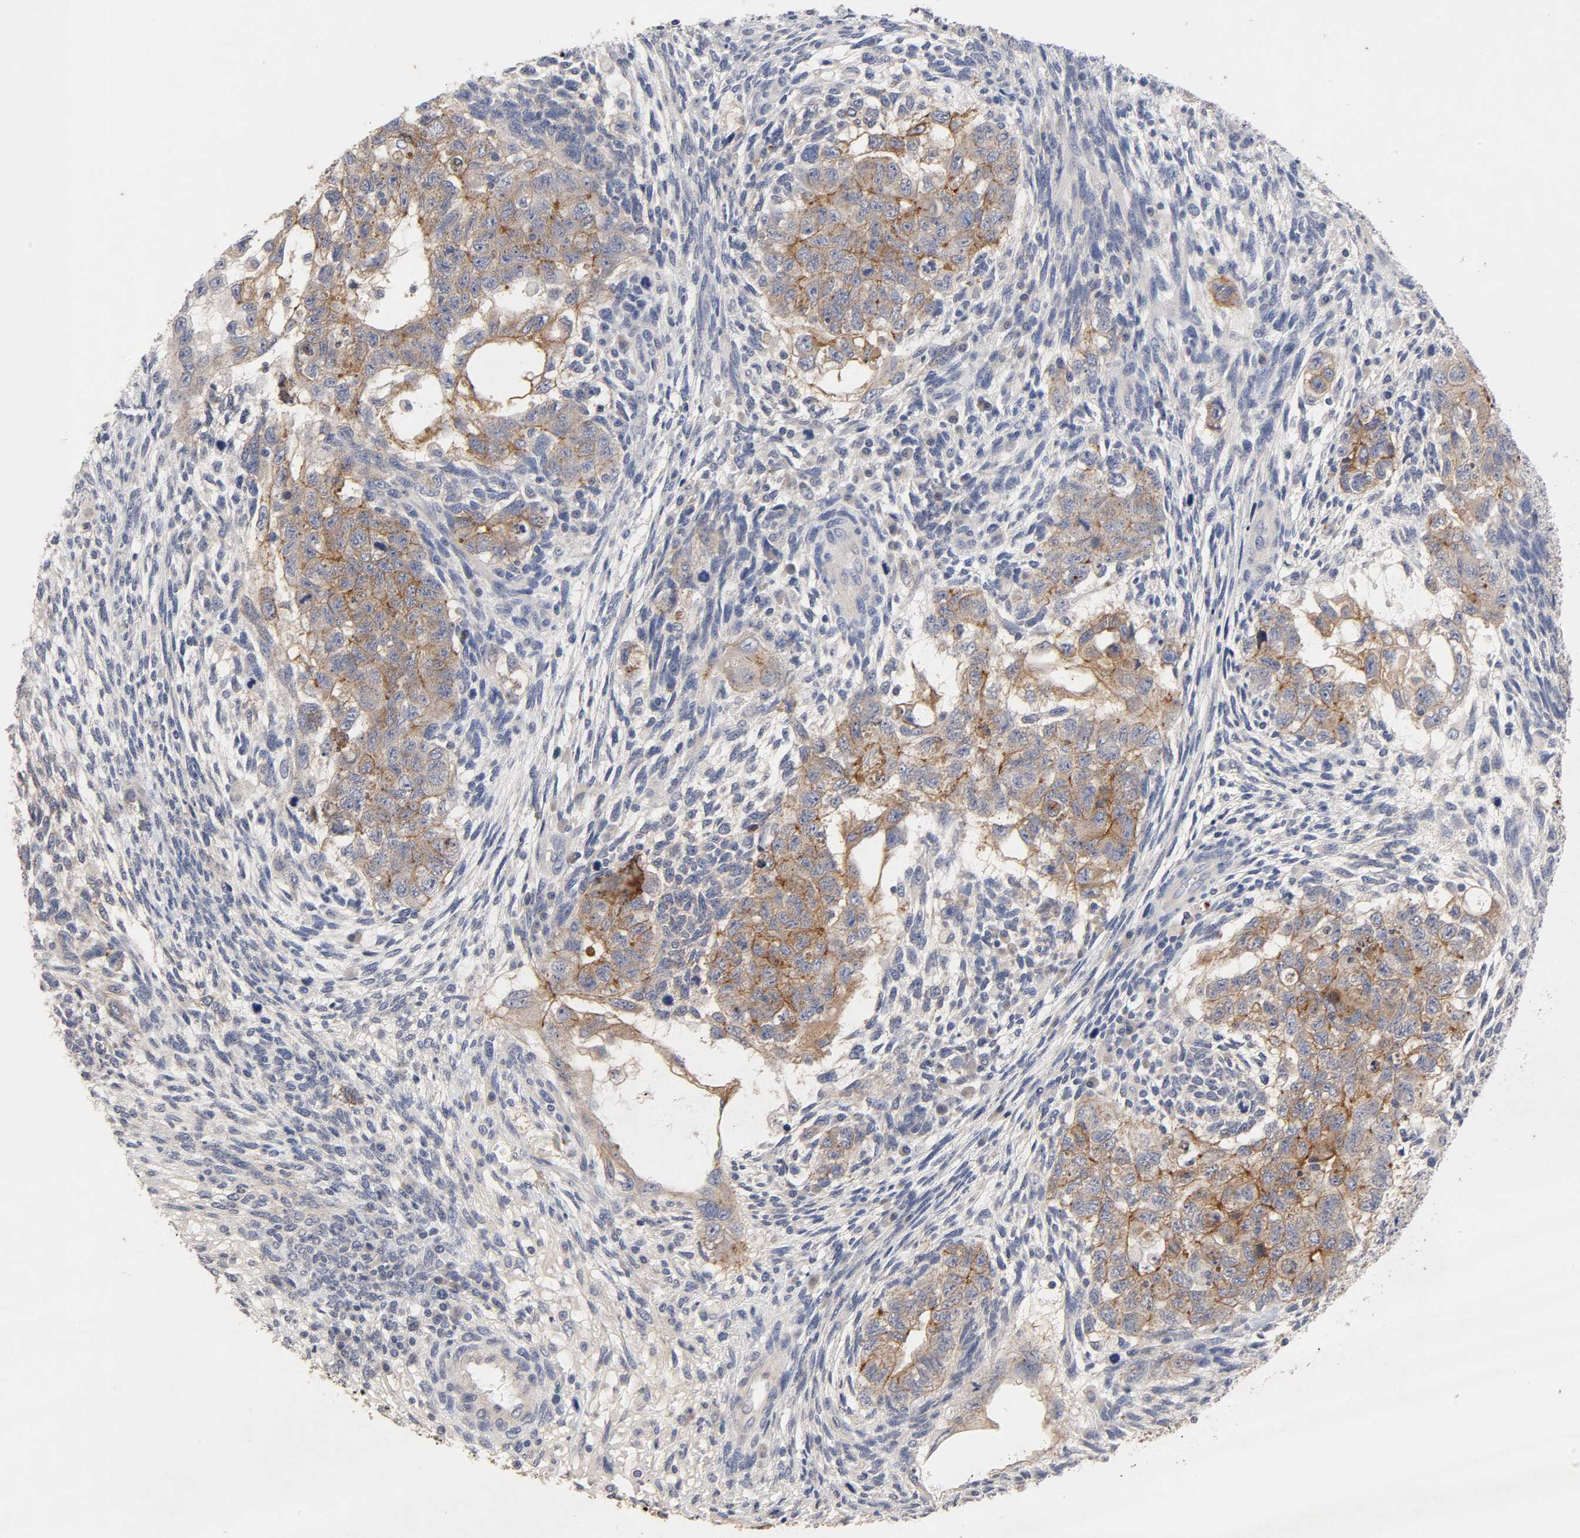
{"staining": {"intensity": "moderate", "quantity": ">75%", "location": "cytoplasmic/membranous"}, "tissue": "testis cancer", "cell_type": "Tumor cells", "image_type": "cancer", "snomed": [{"axis": "morphology", "description": "Normal tissue, NOS"}, {"axis": "morphology", "description": "Carcinoma, Embryonal, NOS"}, {"axis": "topography", "description": "Testis"}], "caption": "DAB immunohistochemical staining of human testis cancer shows moderate cytoplasmic/membranous protein positivity in about >75% of tumor cells. (DAB (3,3'-diaminobenzidine) = brown stain, brightfield microscopy at high magnification).", "gene": "CXADR", "patient": {"sex": "male", "age": 36}}